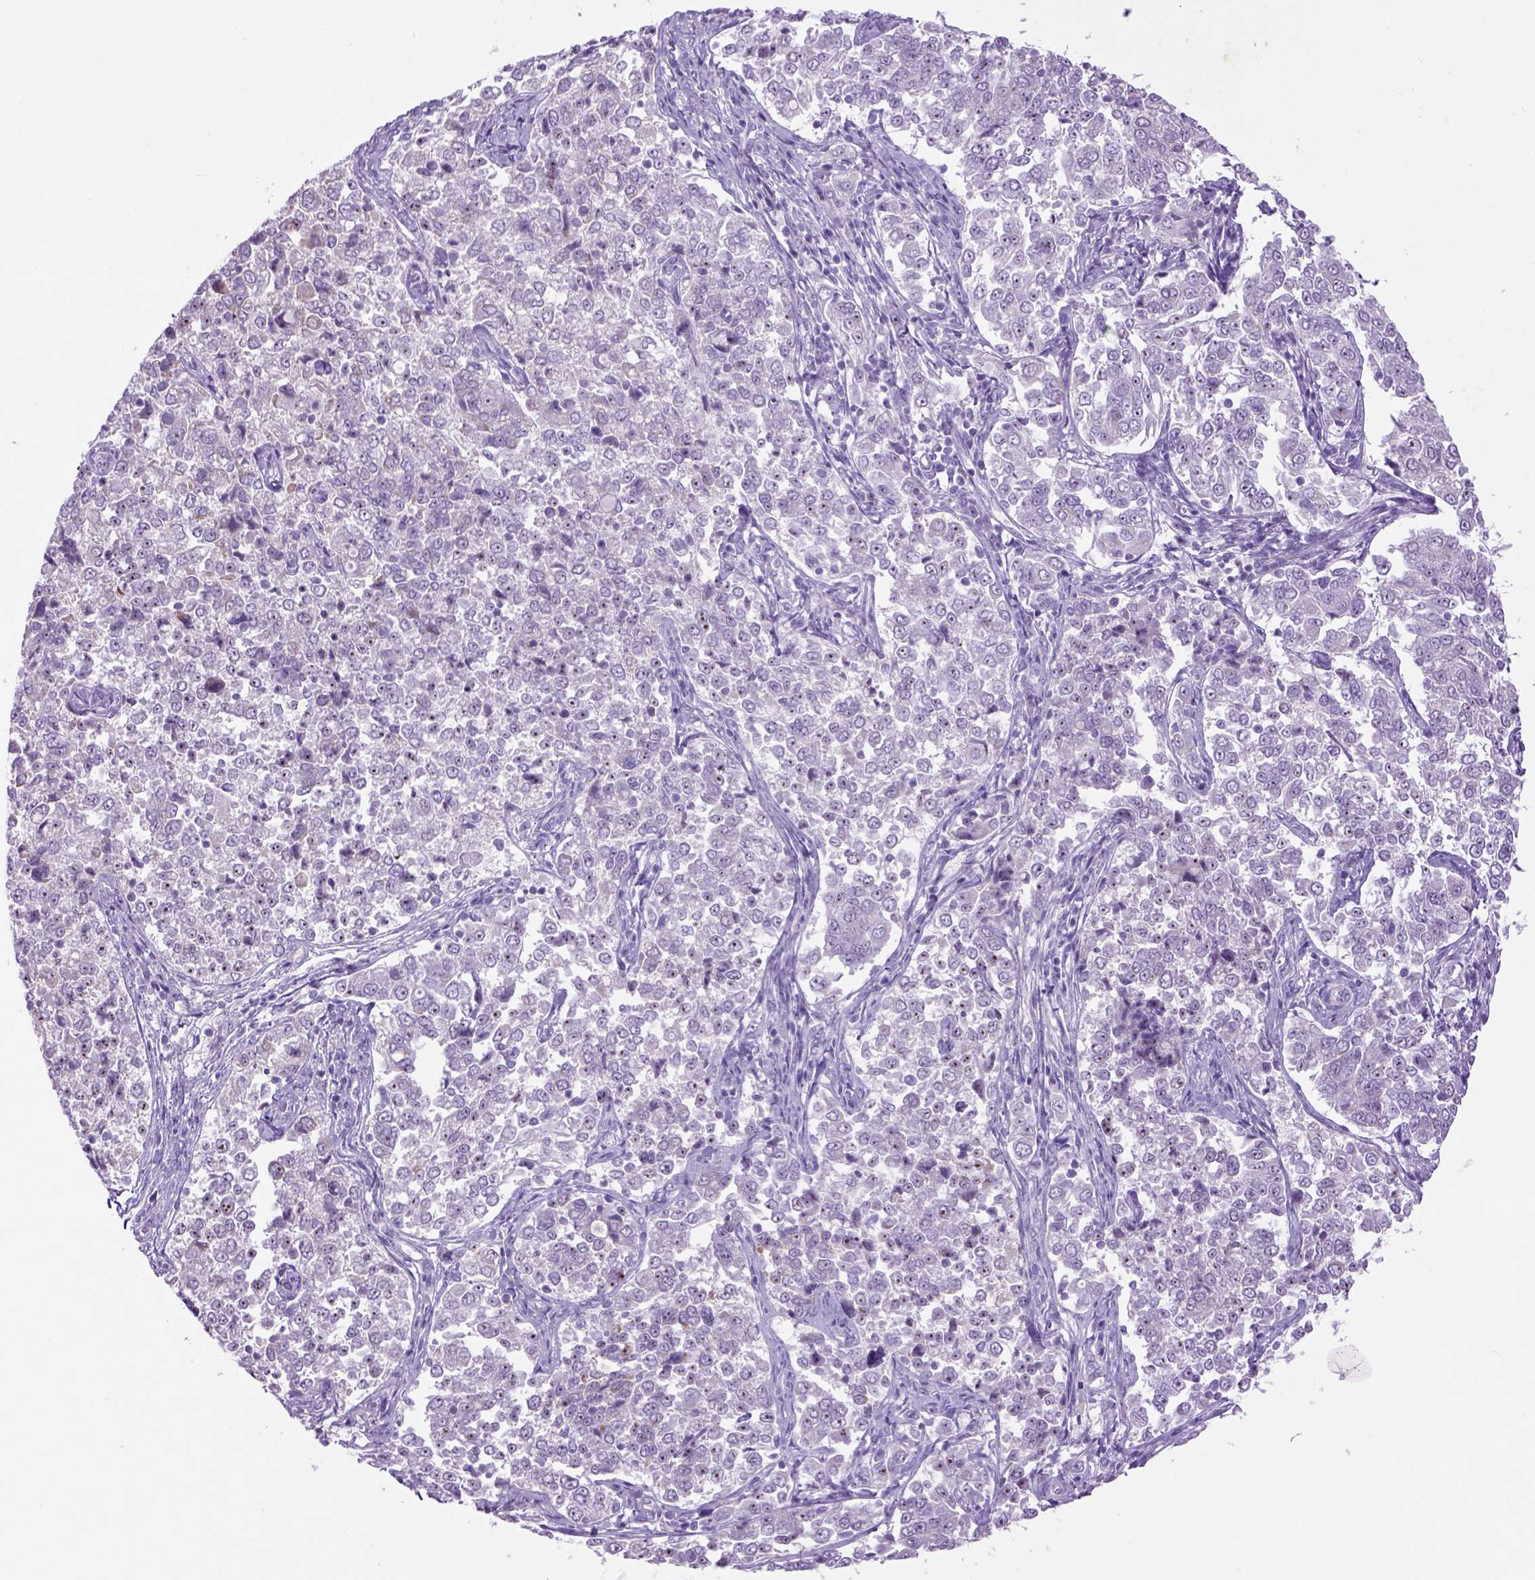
{"staining": {"intensity": "moderate", "quantity": "<25%", "location": "nuclear"}, "tissue": "endometrial cancer", "cell_type": "Tumor cells", "image_type": "cancer", "snomed": [{"axis": "morphology", "description": "Adenocarcinoma, NOS"}, {"axis": "topography", "description": "Endometrium"}], "caption": "Human endometrial cancer stained with a brown dye demonstrates moderate nuclear positive expression in approximately <25% of tumor cells.", "gene": "UTP4", "patient": {"sex": "female", "age": 43}}